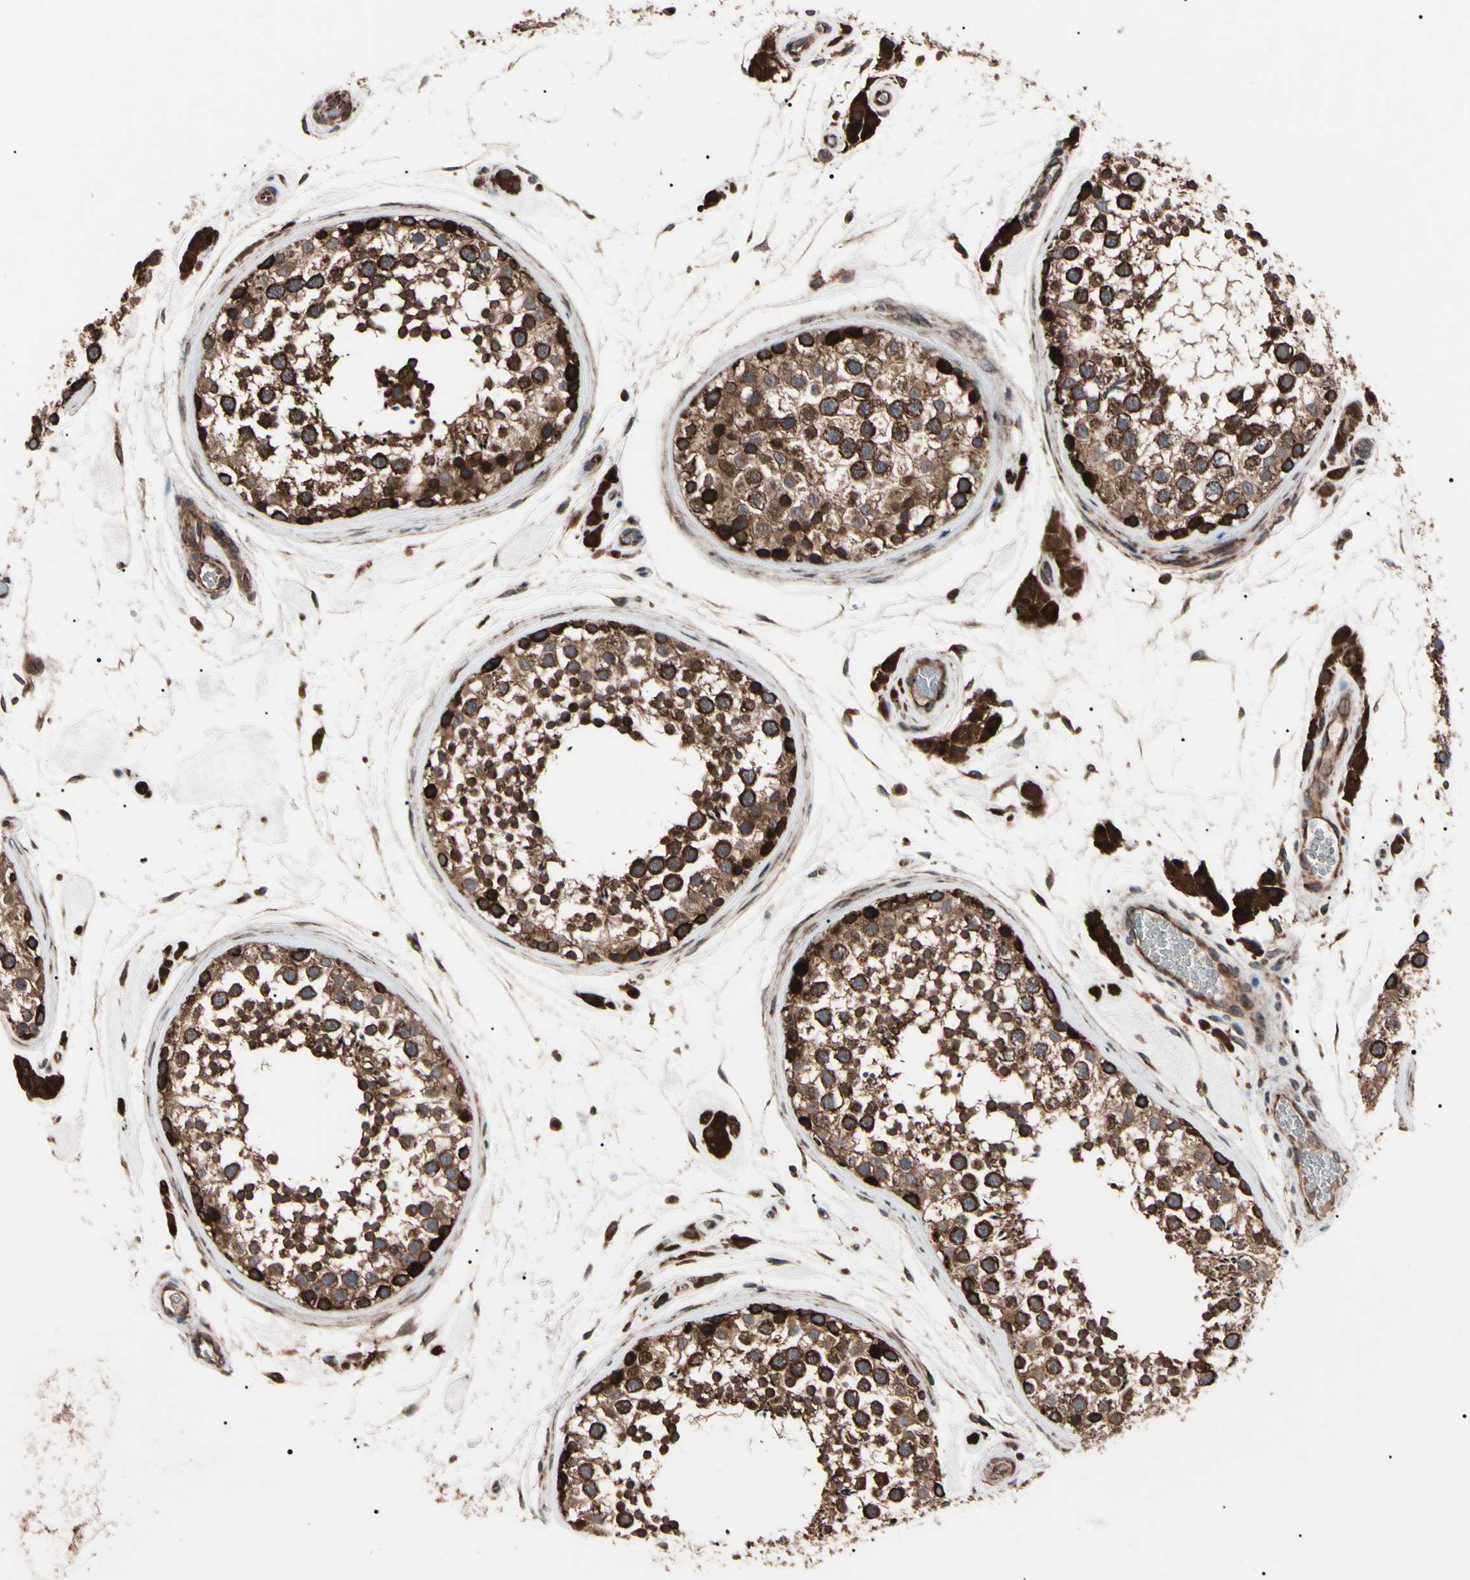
{"staining": {"intensity": "strong", "quantity": ">75%", "location": "cytoplasmic/membranous"}, "tissue": "testis", "cell_type": "Cells in seminiferous ducts", "image_type": "normal", "snomed": [{"axis": "morphology", "description": "Normal tissue, NOS"}, {"axis": "topography", "description": "Testis"}], "caption": "The micrograph shows staining of normal testis, revealing strong cytoplasmic/membranous protein positivity (brown color) within cells in seminiferous ducts. Using DAB (3,3'-diaminobenzidine) (brown) and hematoxylin (blue) stains, captured at high magnification using brightfield microscopy.", "gene": "GUCY1B1", "patient": {"sex": "male", "age": 46}}